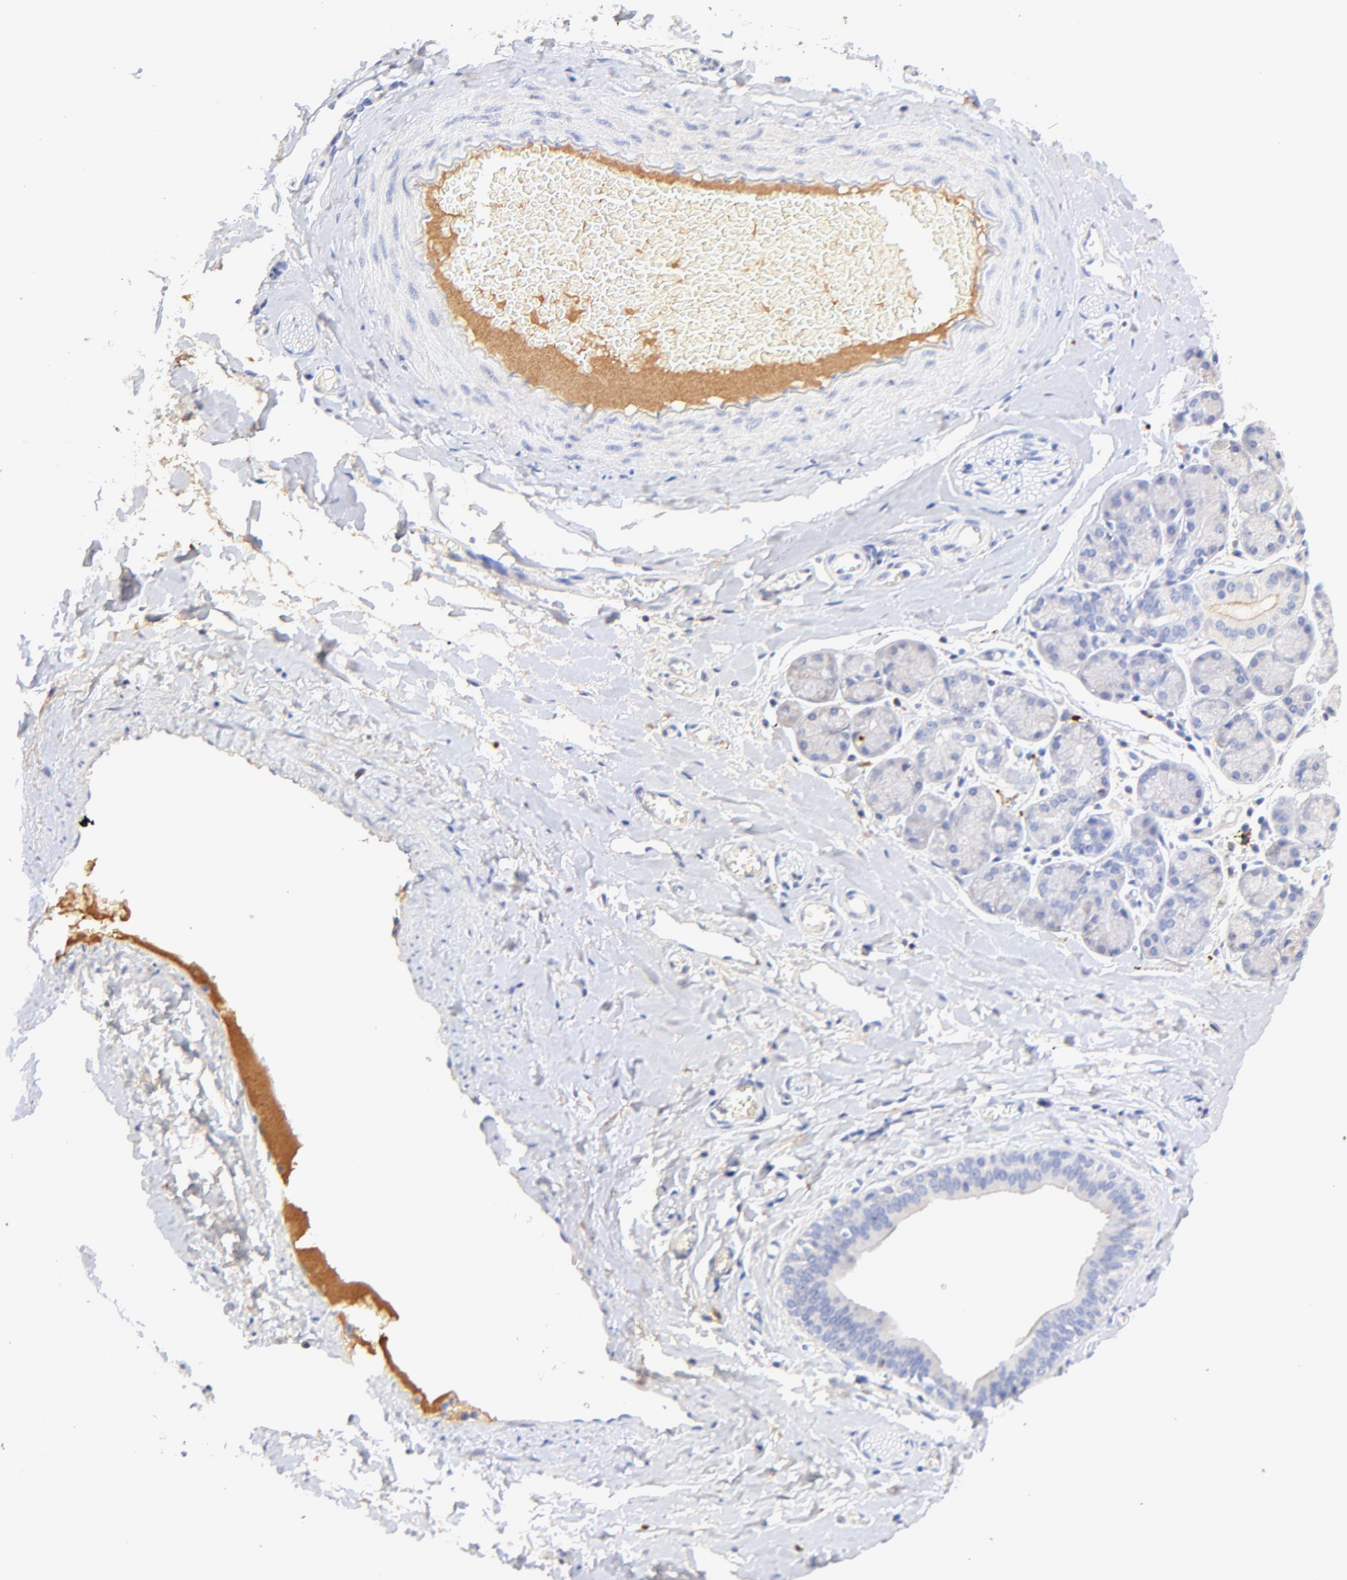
{"staining": {"intensity": "weak", "quantity": "<25%", "location": "cytoplasmic/membranous"}, "tissue": "salivary gland", "cell_type": "Glandular cells", "image_type": "normal", "snomed": [{"axis": "morphology", "description": "Normal tissue, NOS"}, {"axis": "topography", "description": "Salivary gland"}], "caption": "This histopathology image is of unremarkable salivary gland stained with IHC to label a protein in brown with the nuclei are counter-stained blue. There is no staining in glandular cells. (Stains: DAB (3,3'-diaminobenzidine) immunohistochemistry with hematoxylin counter stain, Microscopy: brightfield microscopy at high magnification).", "gene": "IGLV7", "patient": {"sex": "female", "age": 24}}